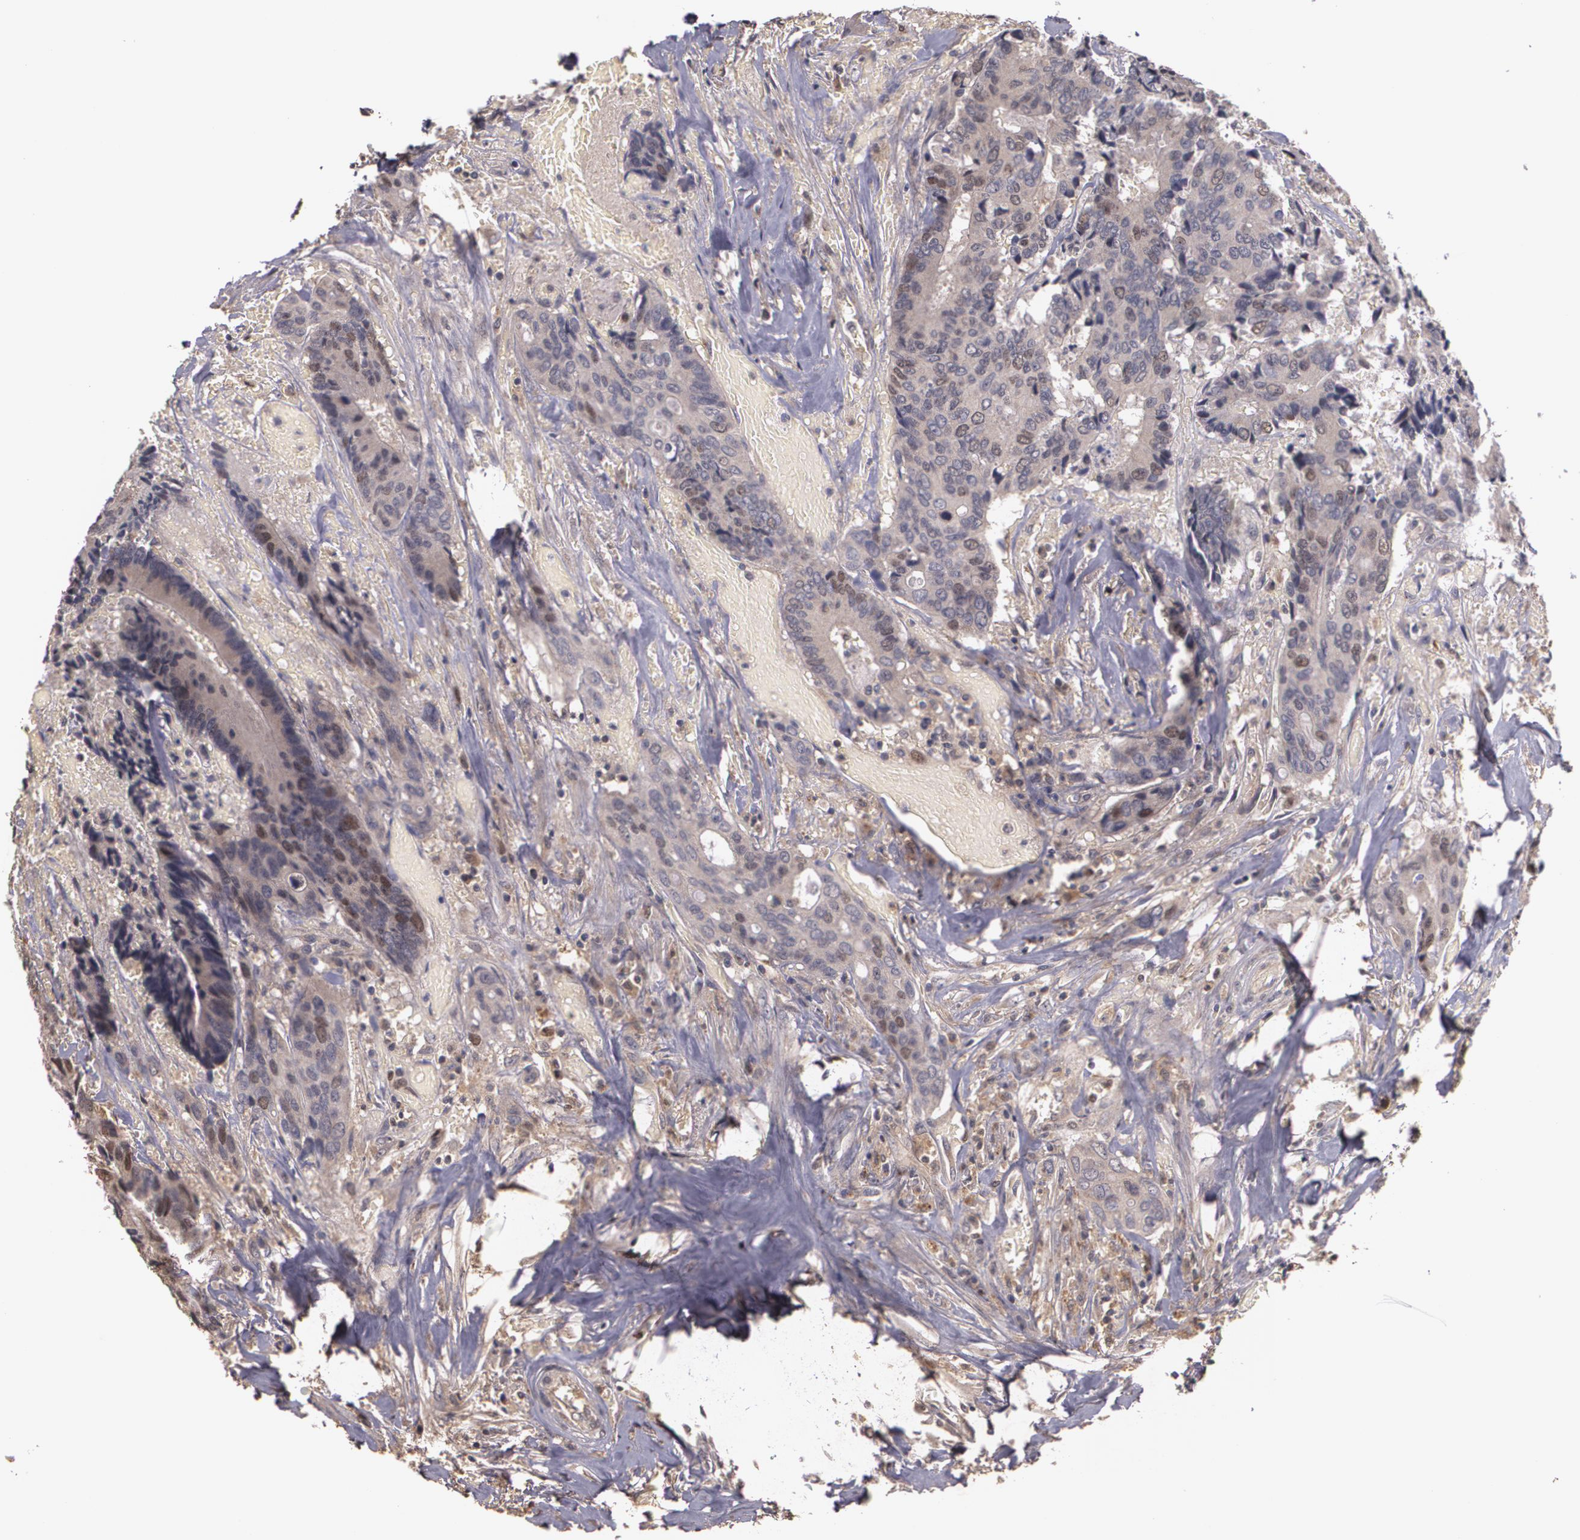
{"staining": {"intensity": "moderate", "quantity": "25%-75%", "location": "nuclear"}, "tissue": "colorectal cancer", "cell_type": "Tumor cells", "image_type": "cancer", "snomed": [{"axis": "morphology", "description": "Adenocarcinoma, NOS"}, {"axis": "topography", "description": "Rectum"}], "caption": "Immunohistochemistry (IHC) histopathology image of colorectal cancer (adenocarcinoma) stained for a protein (brown), which displays medium levels of moderate nuclear expression in approximately 25%-75% of tumor cells.", "gene": "BRCA1", "patient": {"sex": "male", "age": 55}}